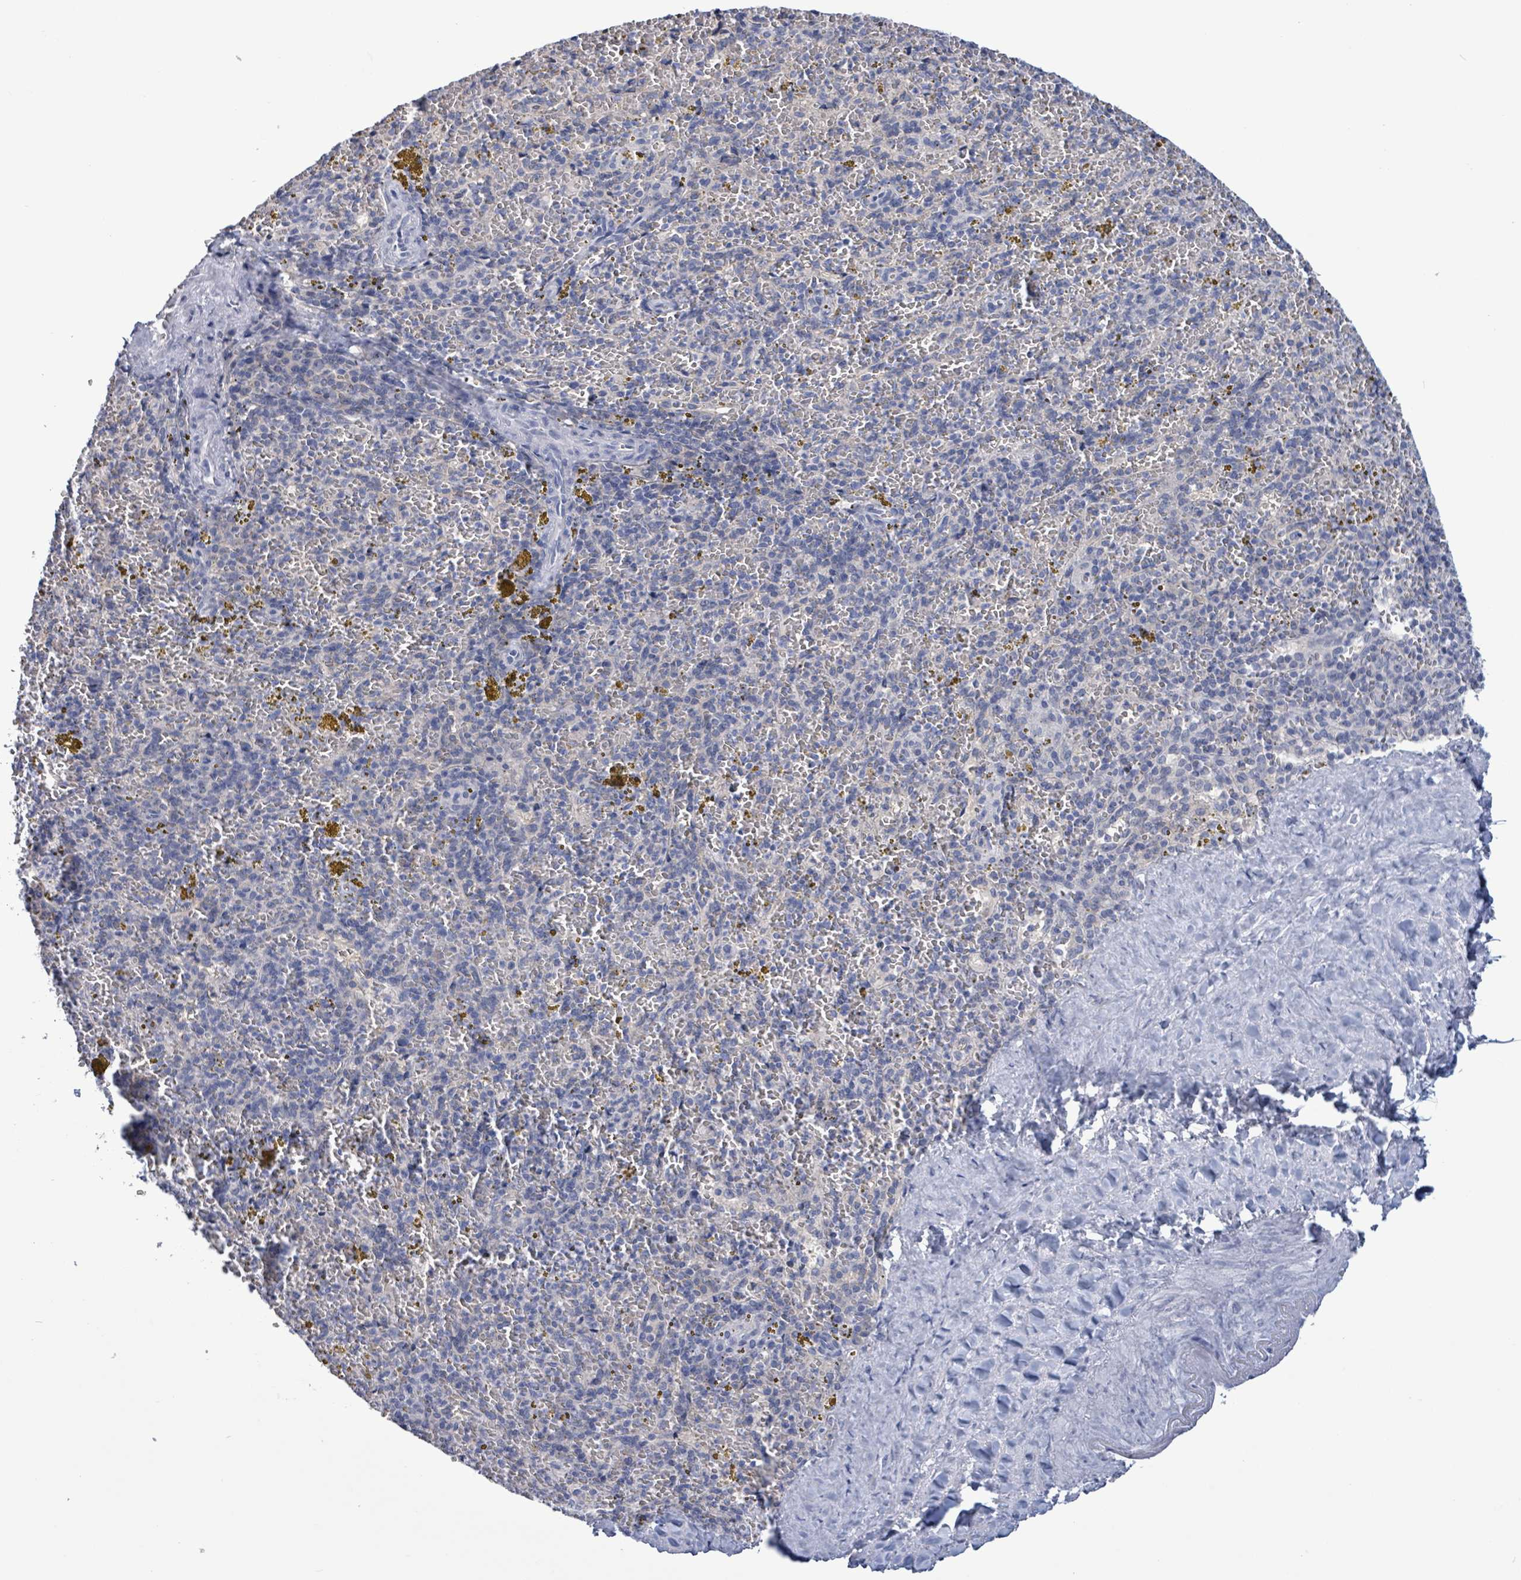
{"staining": {"intensity": "negative", "quantity": "none", "location": "none"}, "tissue": "spleen", "cell_type": "Cells in red pulp", "image_type": "normal", "snomed": [{"axis": "morphology", "description": "Normal tissue, NOS"}, {"axis": "topography", "description": "Spleen"}], "caption": "Immunohistochemical staining of benign spleen demonstrates no significant staining in cells in red pulp.", "gene": "BSG", "patient": {"sex": "male", "age": 57}}